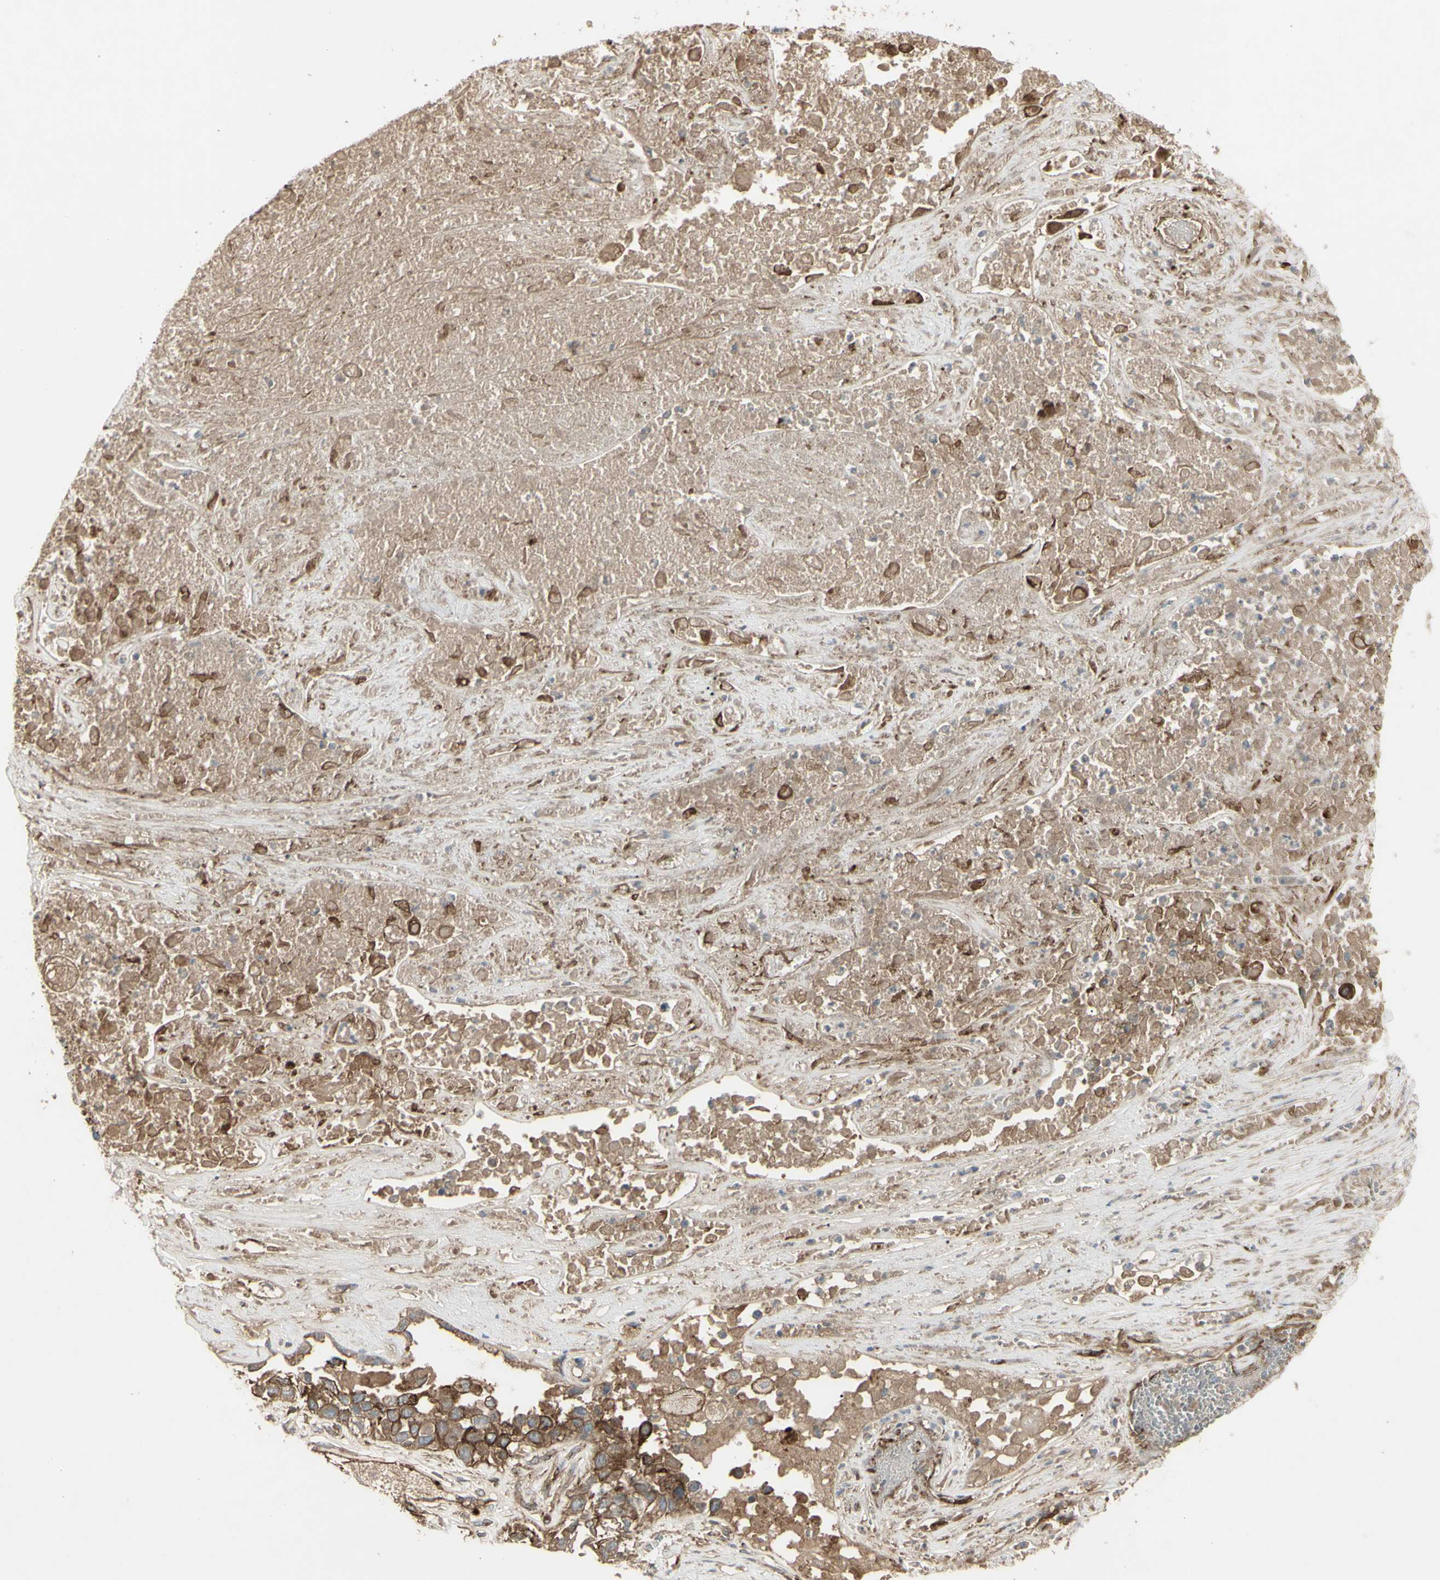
{"staining": {"intensity": "moderate", "quantity": ">75%", "location": "cytoplasmic/membranous"}, "tissue": "lung cancer", "cell_type": "Tumor cells", "image_type": "cancer", "snomed": [{"axis": "morphology", "description": "Squamous cell carcinoma, NOS"}, {"axis": "topography", "description": "Lung"}], "caption": "Lung cancer stained with a brown dye exhibits moderate cytoplasmic/membranous positive staining in approximately >75% of tumor cells.", "gene": "CD276", "patient": {"sex": "male", "age": 71}}